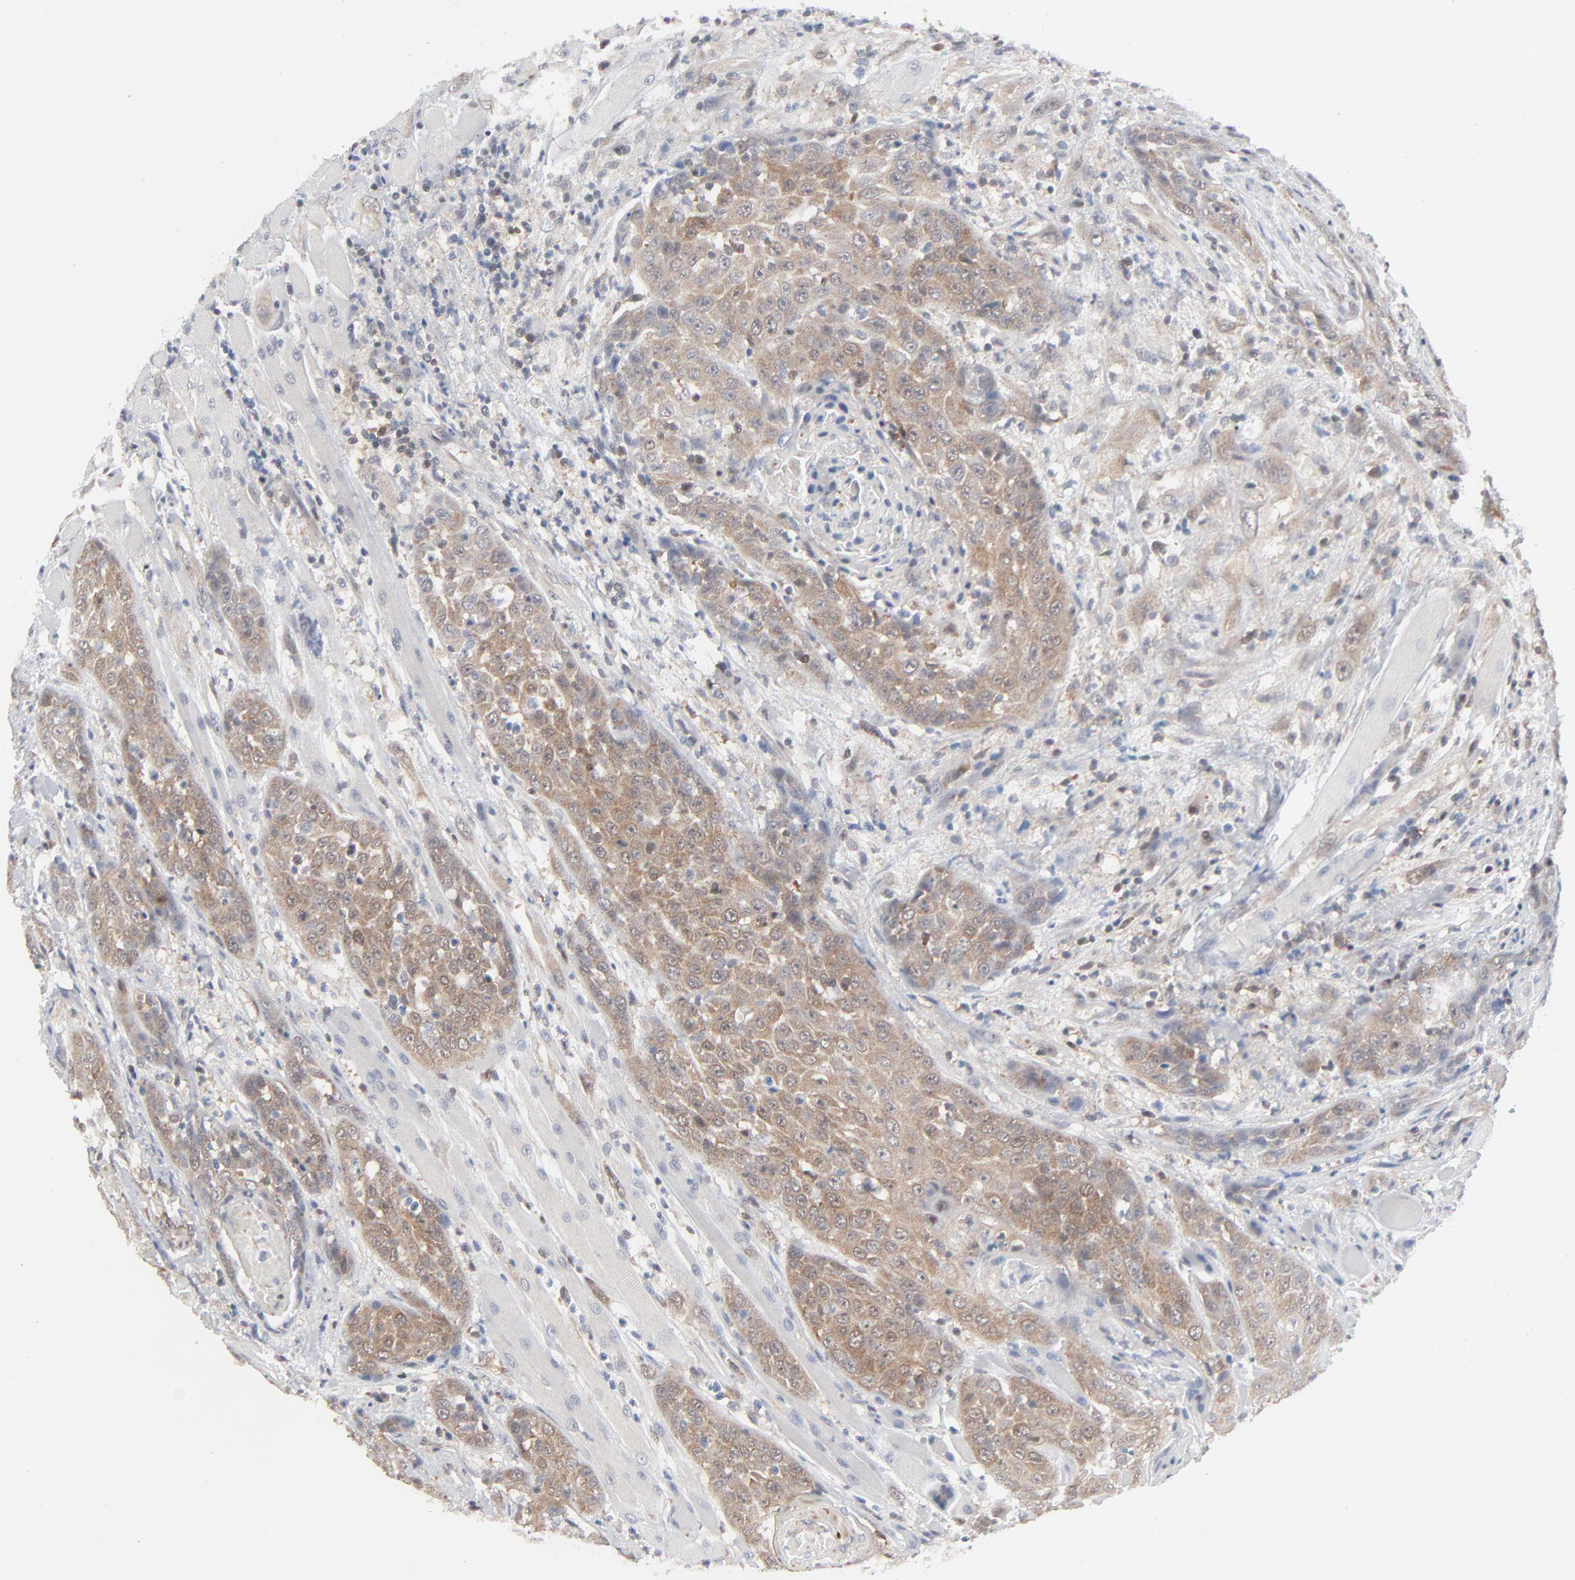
{"staining": {"intensity": "weak", "quantity": ">75%", "location": "cytoplasmic/membranous"}, "tissue": "head and neck cancer", "cell_type": "Tumor cells", "image_type": "cancer", "snomed": [{"axis": "morphology", "description": "Squamous cell carcinoma, NOS"}, {"axis": "topography", "description": "Head-Neck"}], "caption": "Human squamous cell carcinoma (head and neck) stained for a protein (brown) shows weak cytoplasmic/membranous positive expression in approximately >75% of tumor cells.", "gene": "RPS6KB1", "patient": {"sex": "female", "age": 84}}